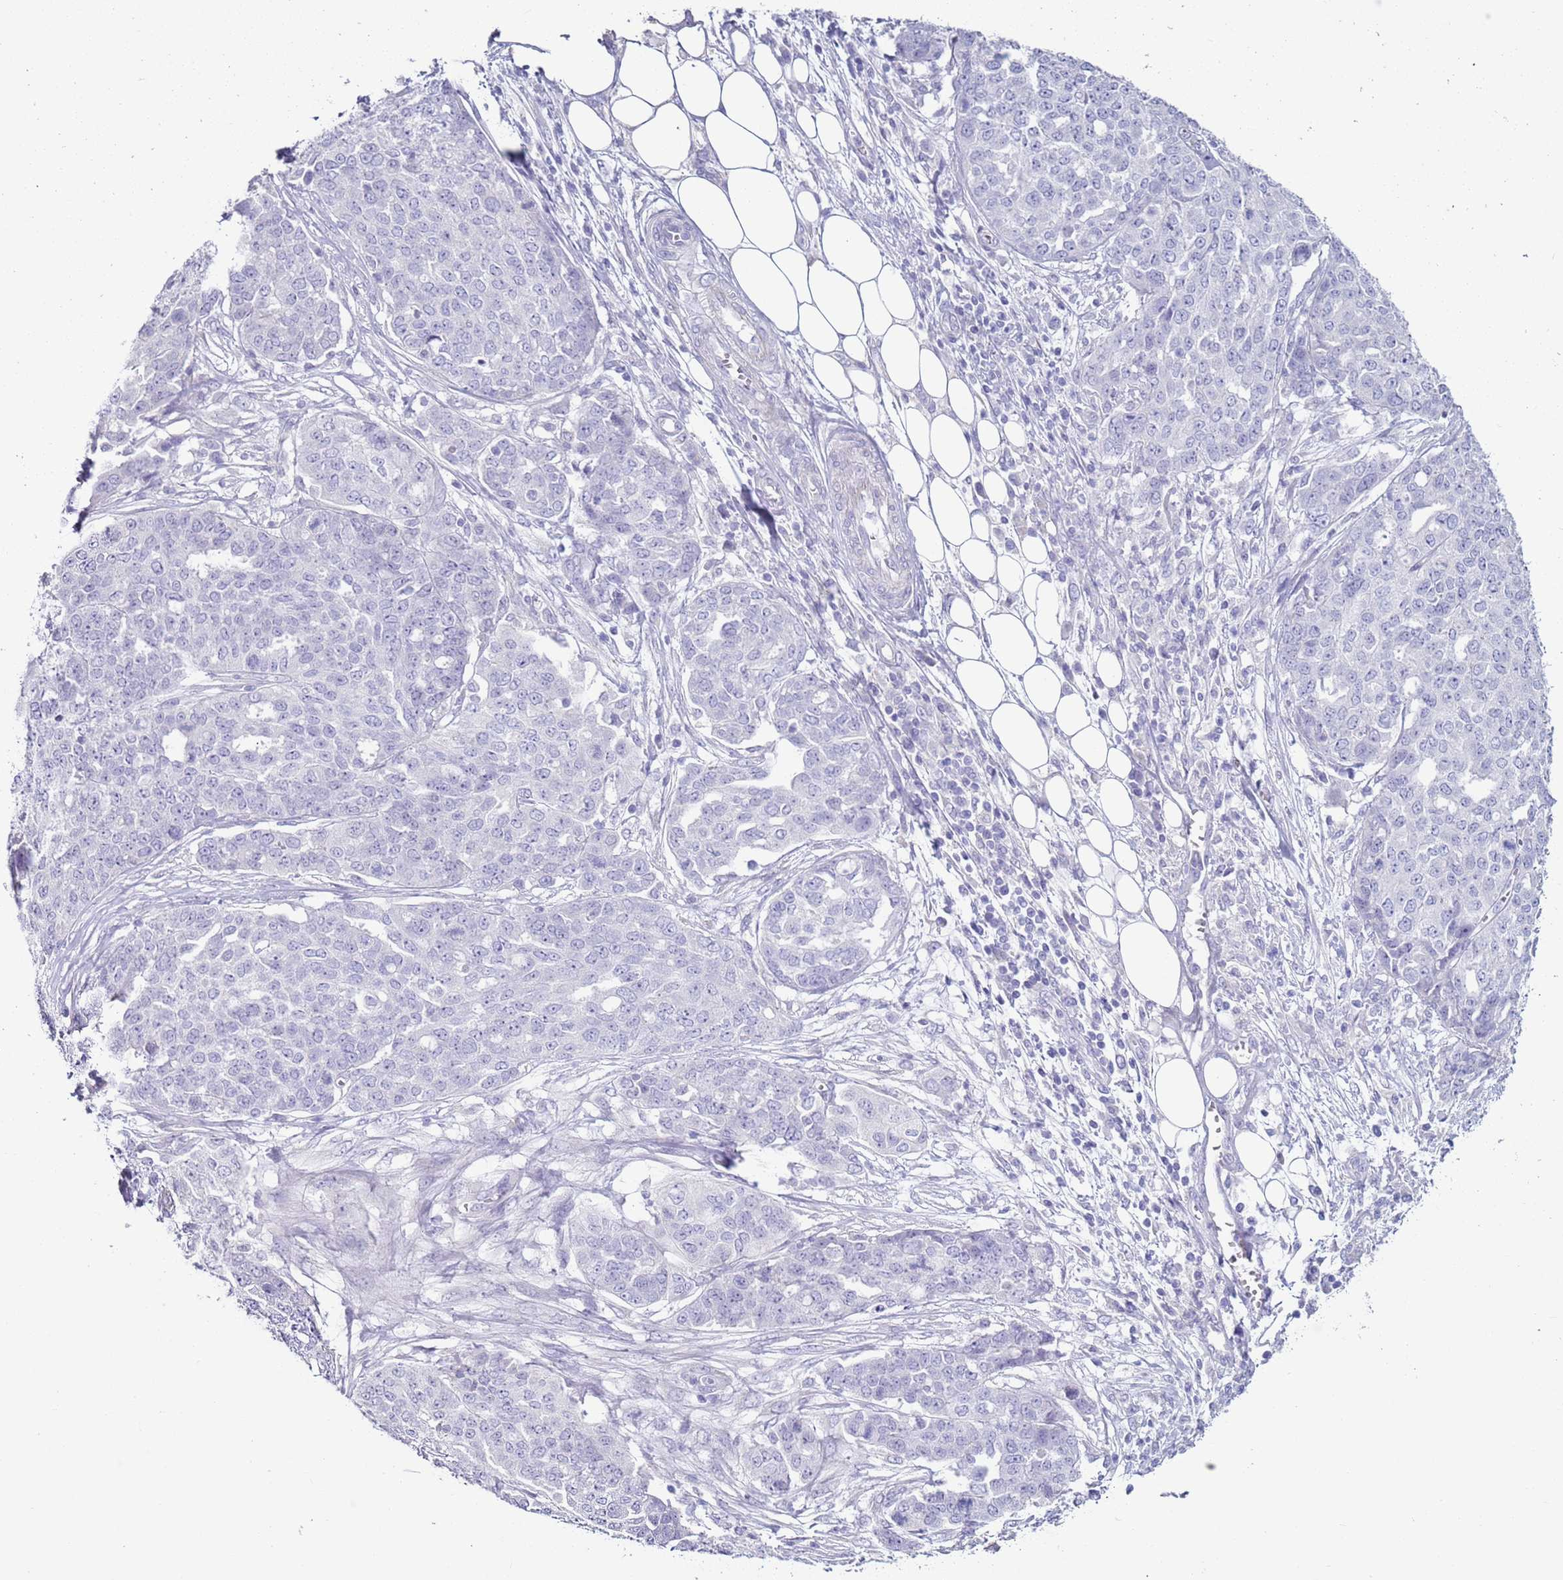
{"staining": {"intensity": "negative", "quantity": "none", "location": "none"}, "tissue": "ovarian cancer", "cell_type": "Tumor cells", "image_type": "cancer", "snomed": [{"axis": "morphology", "description": "Cystadenocarcinoma, serous, NOS"}, {"axis": "topography", "description": "Soft tissue"}, {"axis": "topography", "description": "Ovary"}], "caption": "Immunohistochemistry photomicrograph of neoplastic tissue: human ovarian serous cystadenocarcinoma stained with DAB reveals no significant protein positivity in tumor cells.", "gene": "NPAP1", "patient": {"sex": "female", "age": 57}}